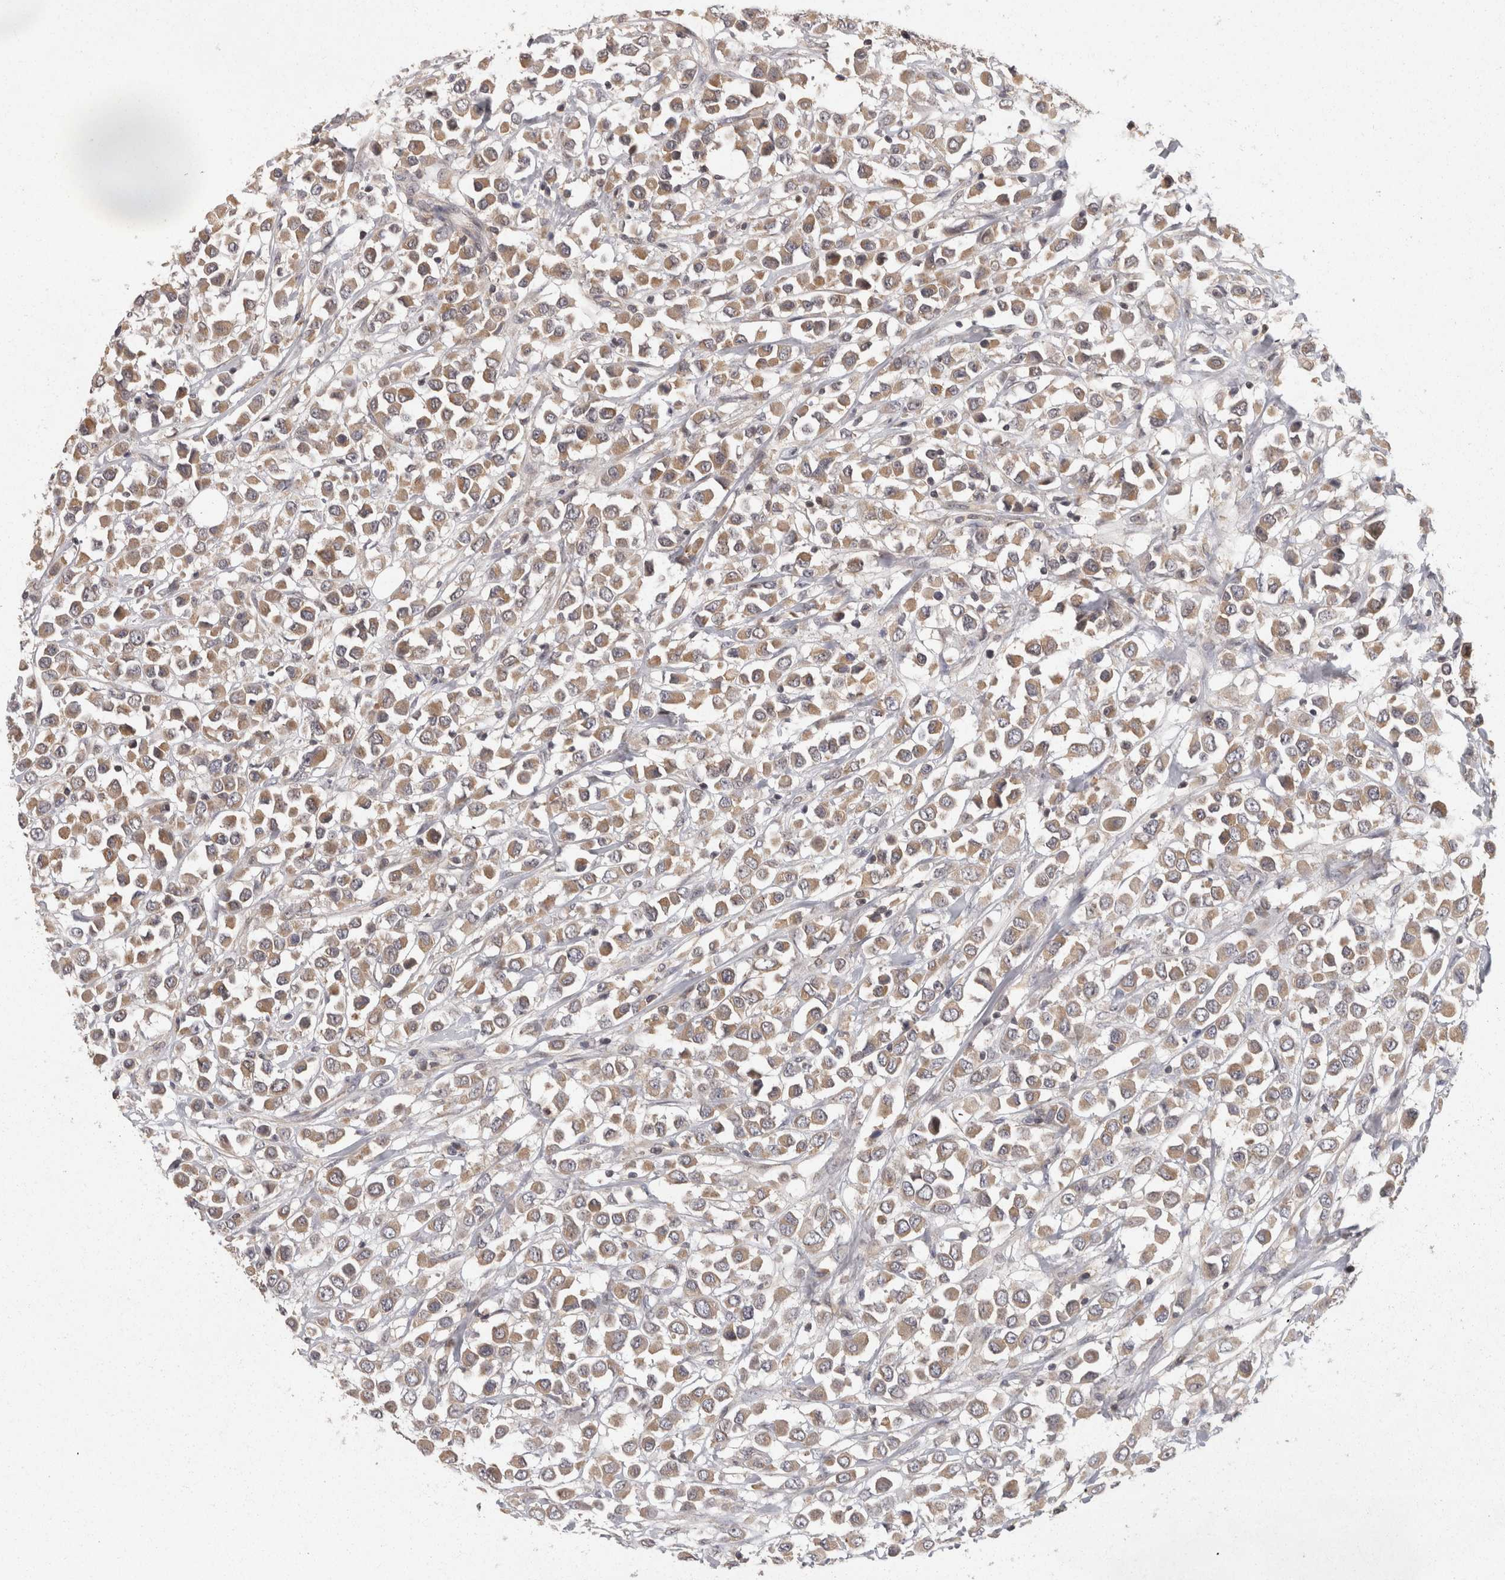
{"staining": {"intensity": "moderate", "quantity": ">75%", "location": "cytoplasmic/membranous"}, "tissue": "breast cancer", "cell_type": "Tumor cells", "image_type": "cancer", "snomed": [{"axis": "morphology", "description": "Duct carcinoma"}, {"axis": "topography", "description": "Breast"}], "caption": "A brown stain shows moderate cytoplasmic/membranous staining of a protein in human breast cancer (infiltrating ductal carcinoma) tumor cells. The staining was performed using DAB to visualize the protein expression in brown, while the nuclei were stained in blue with hematoxylin (Magnification: 20x).", "gene": "ACAT2", "patient": {"sex": "female", "age": 61}}